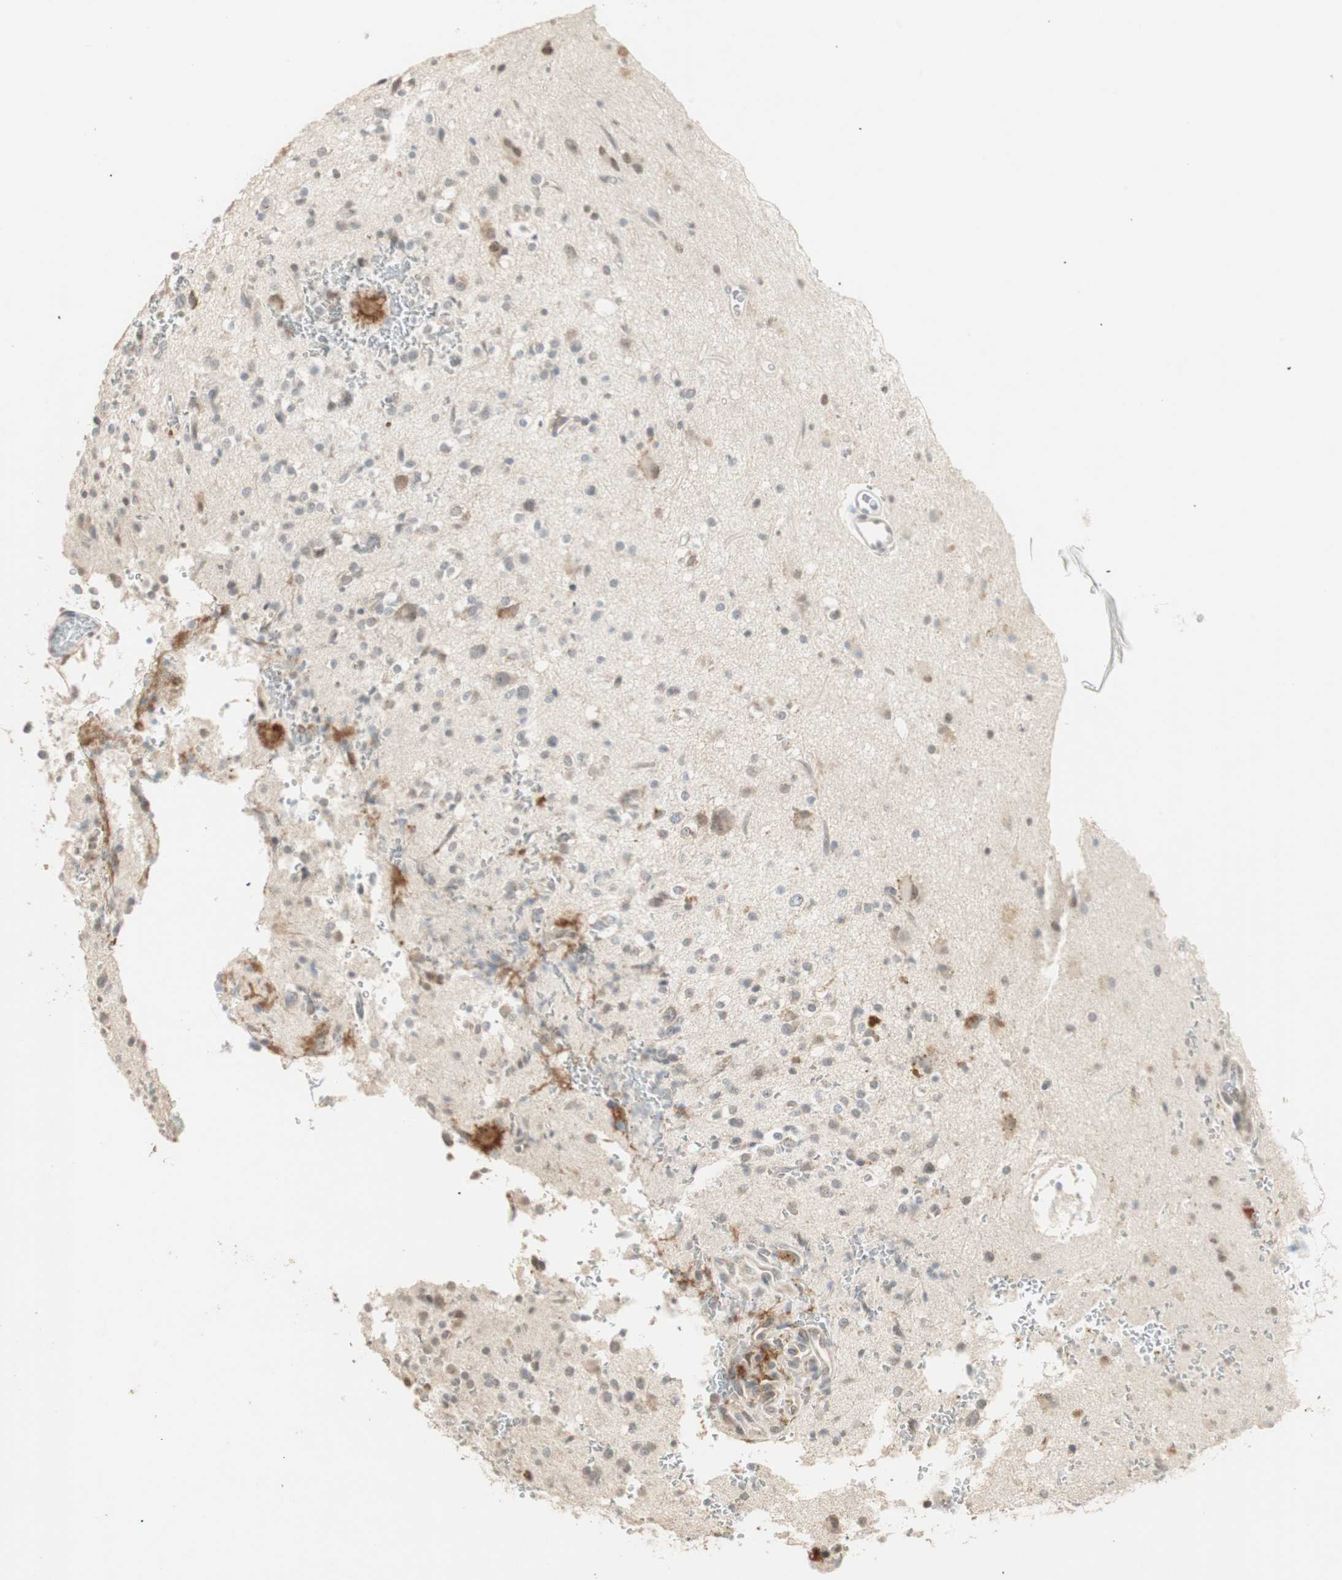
{"staining": {"intensity": "weak", "quantity": "25%-75%", "location": "cytoplasmic/membranous"}, "tissue": "glioma", "cell_type": "Tumor cells", "image_type": "cancer", "snomed": [{"axis": "morphology", "description": "Glioma, malignant, High grade"}, {"axis": "topography", "description": "Brain"}], "caption": "Immunohistochemical staining of high-grade glioma (malignant) exhibits low levels of weak cytoplasmic/membranous protein positivity in approximately 25%-75% of tumor cells.", "gene": "TASOR", "patient": {"sex": "male", "age": 47}}